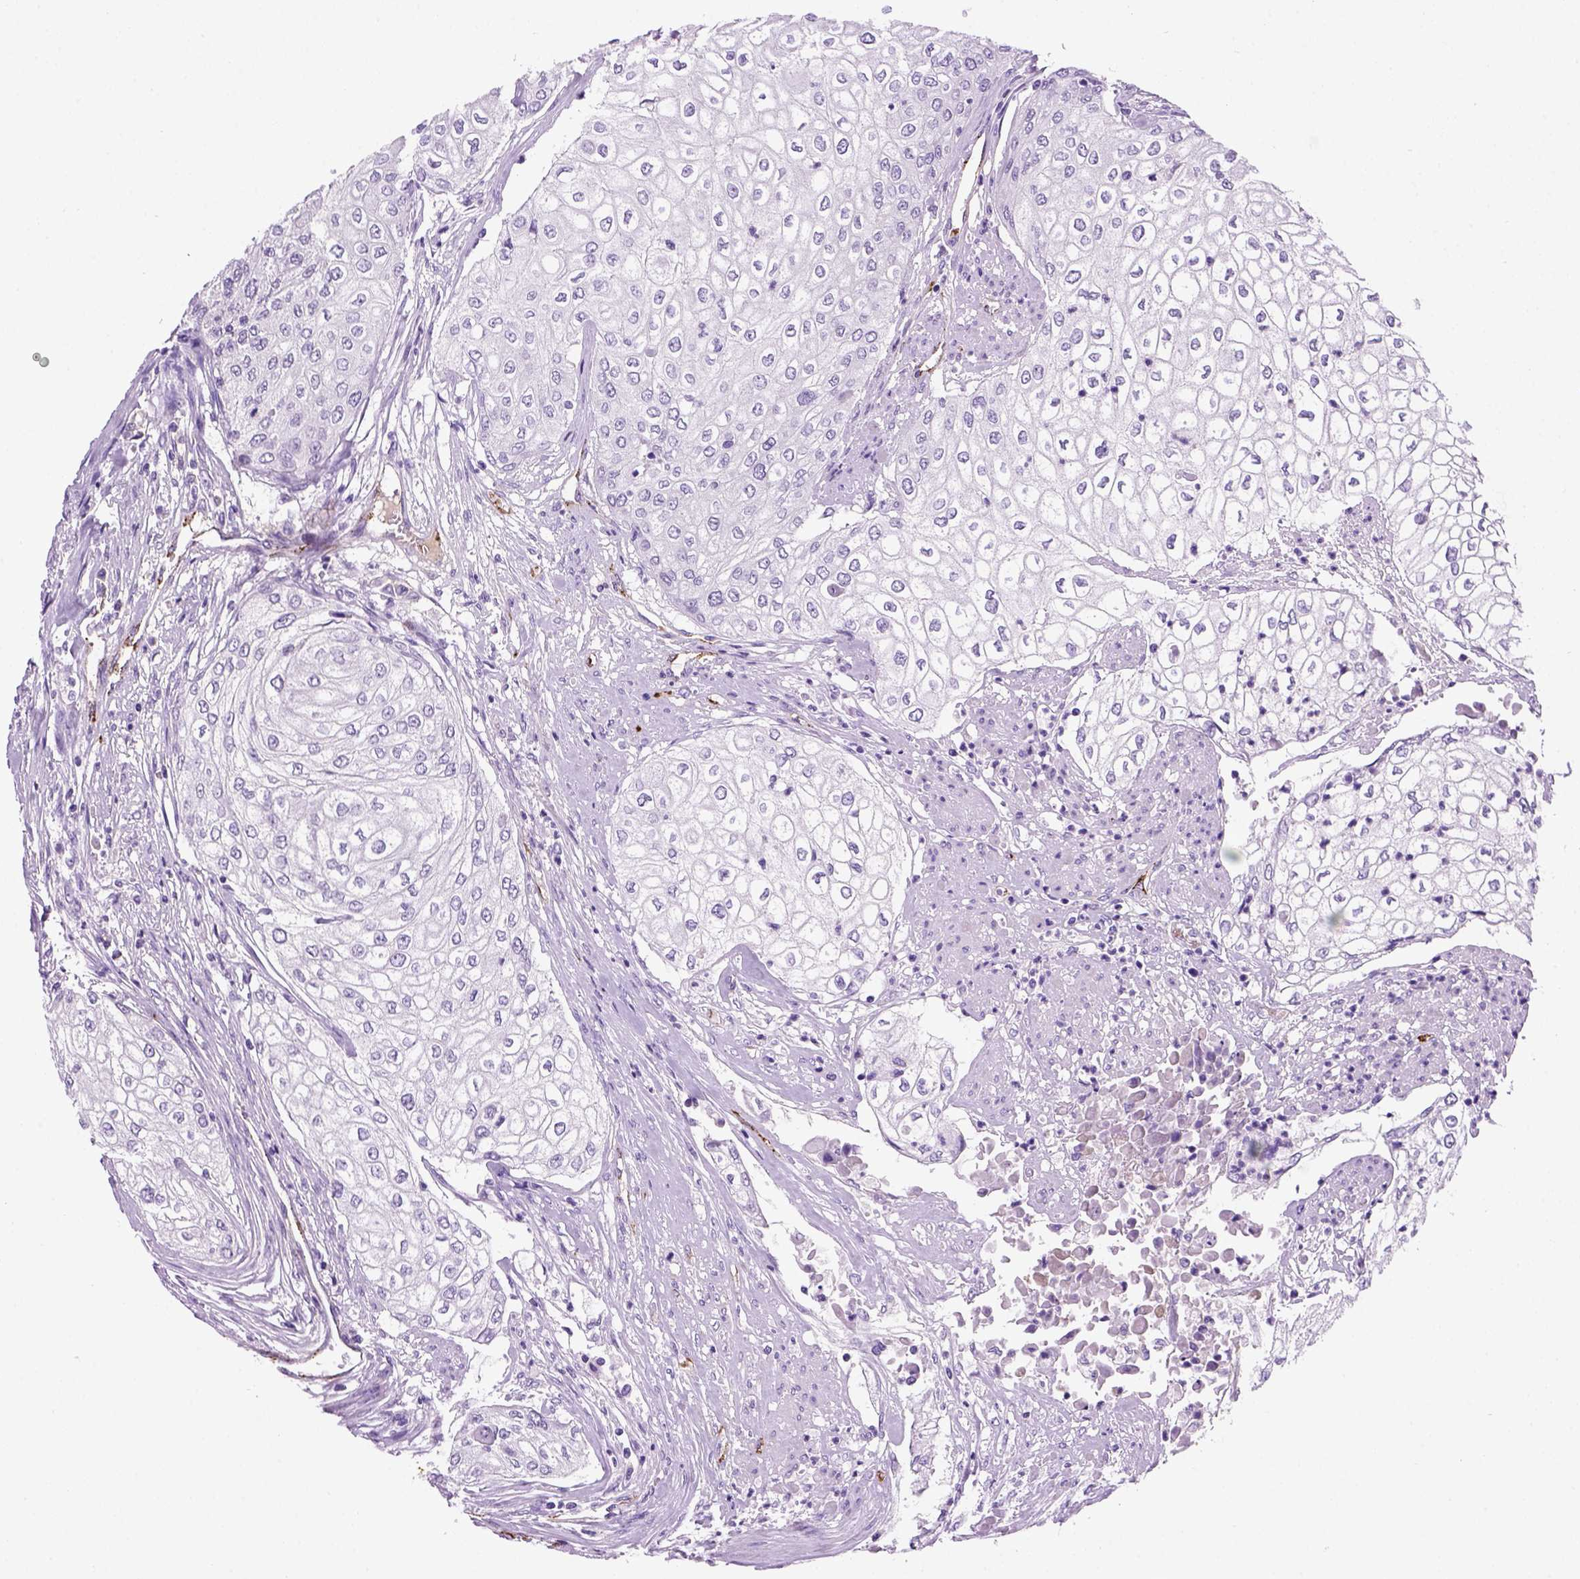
{"staining": {"intensity": "negative", "quantity": "none", "location": "none"}, "tissue": "urothelial cancer", "cell_type": "Tumor cells", "image_type": "cancer", "snomed": [{"axis": "morphology", "description": "Urothelial carcinoma, High grade"}, {"axis": "topography", "description": "Urinary bladder"}], "caption": "There is no significant staining in tumor cells of high-grade urothelial carcinoma.", "gene": "VWF", "patient": {"sex": "male", "age": 62}}